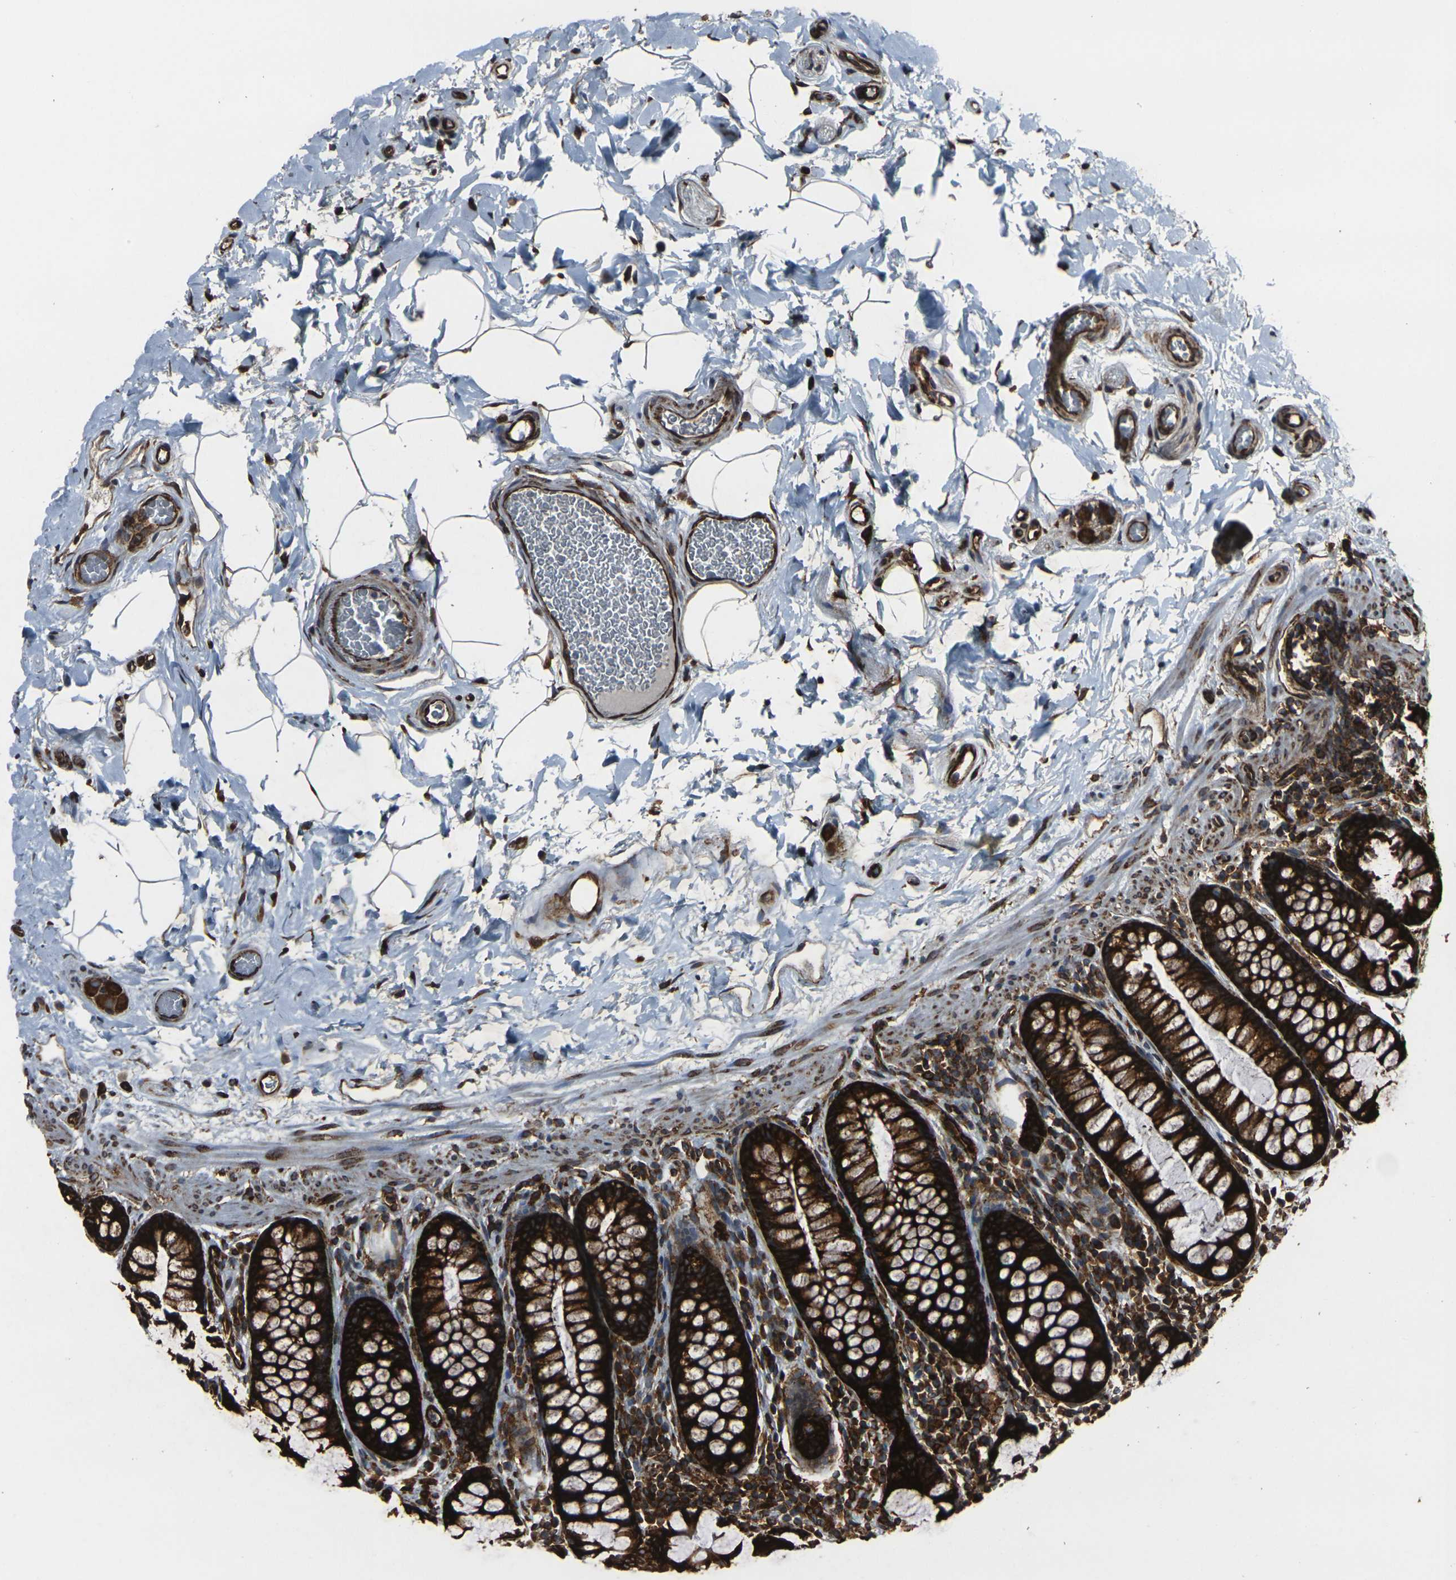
{"staining": {"intensity": "strong", "quantity": ">75%", "location": "cytoplasmic/membranous"}, "tissue": "colon", "cell_type": "Endothelial cells", "image_type": "normal", "snomed": [{"axis": "morphology", "description": "Normal tissue, NOS"}, {"axis": "topography", "description": "Colon"}], "caption": "Endothelial cells show strong cytoplasmic/membranous positivity in about >75% of cells in normal colon.", "gene": "MARCHF2", "patient": {"sex": "female", "age": 80}}